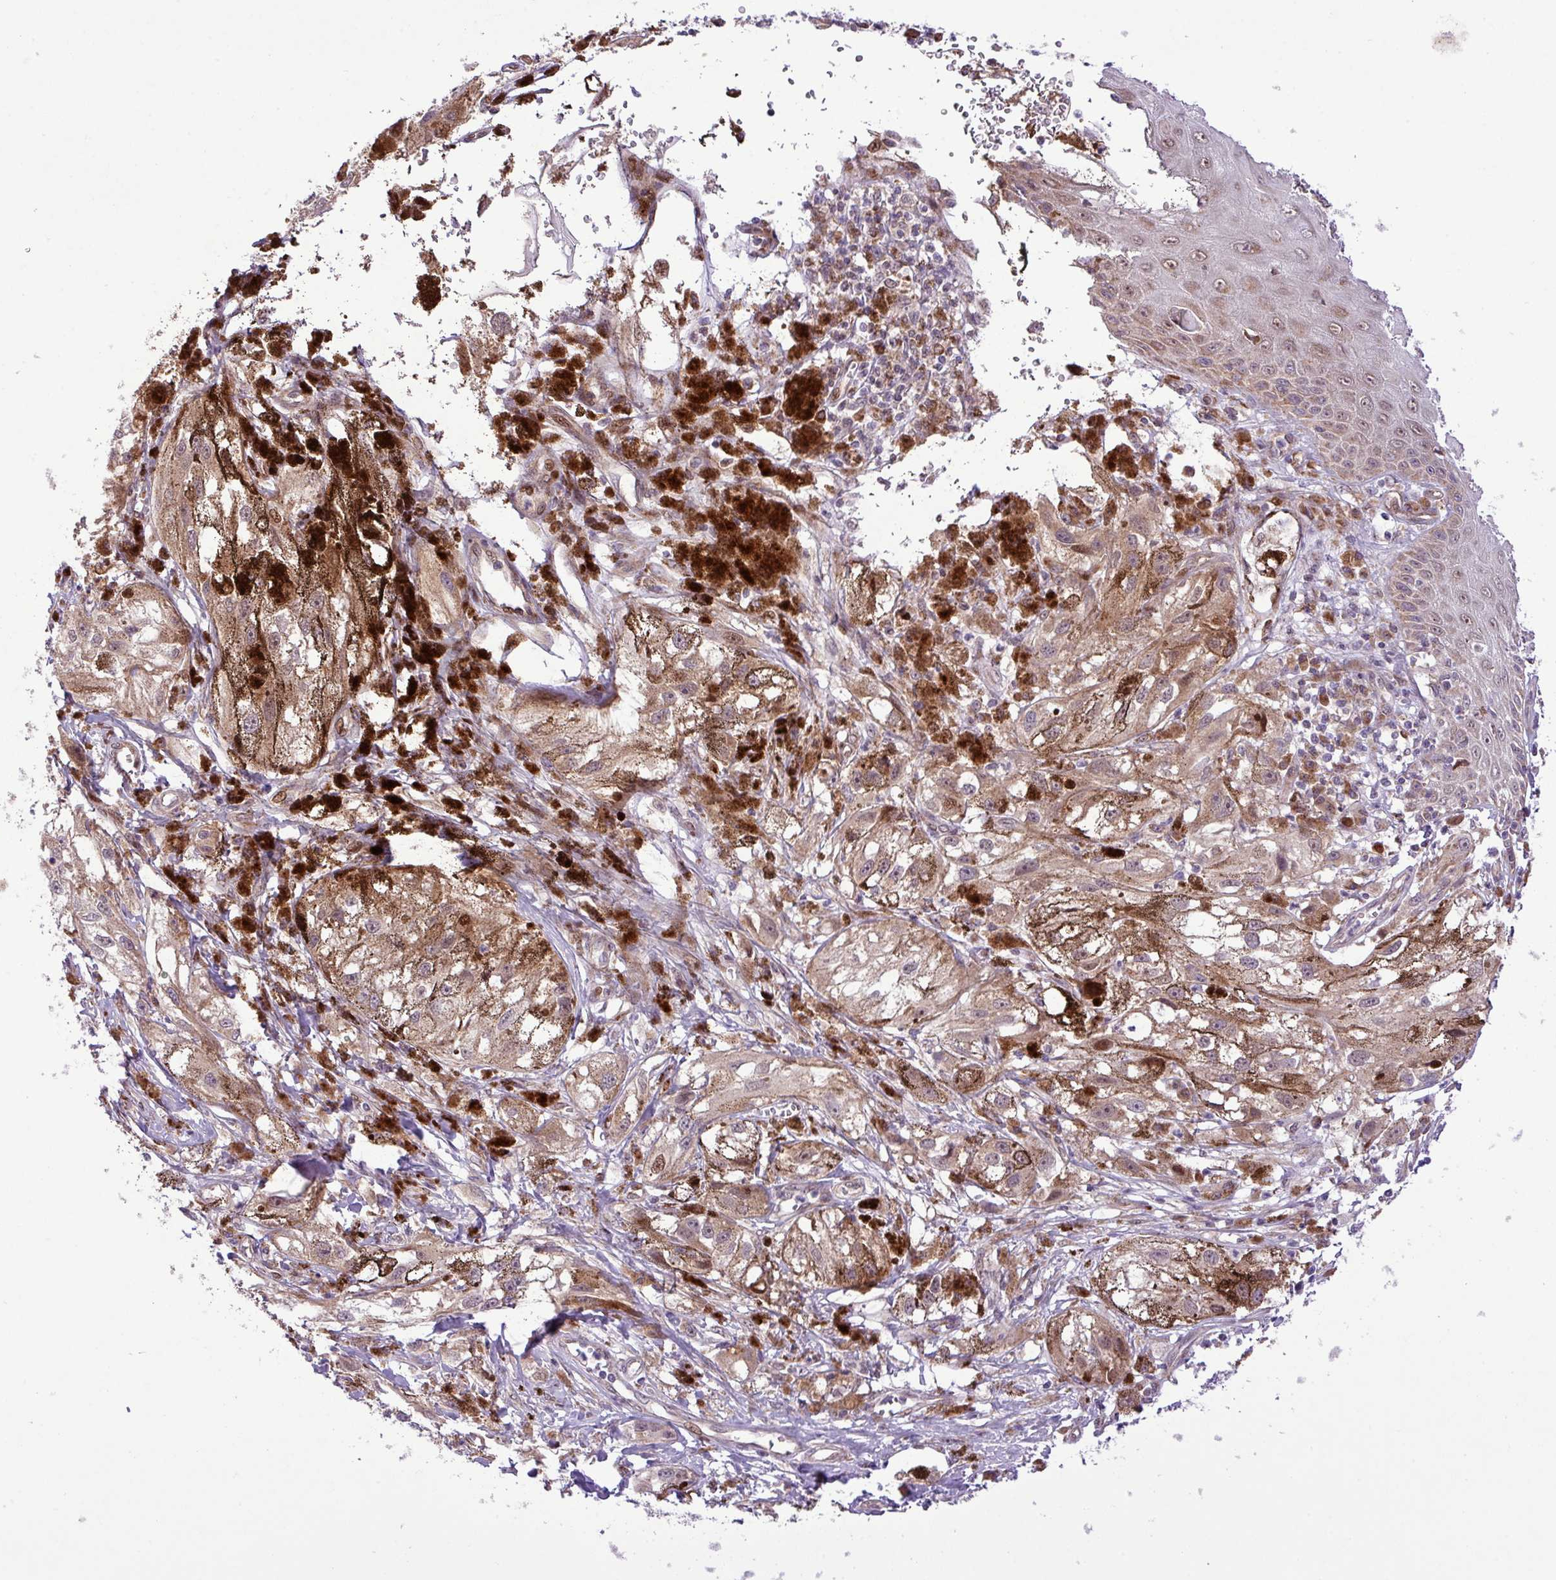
{"staining": {"intensity": "weak", "quantity": ">75%", "location": "cytoplasmic/membranous"}, "tissue": "melanoma", "cell_type": "Tumor cells", "image_type": "cancer", "snomed": [{"axis": "morphology", "description": "Malignant melanoma, NOS"}, {"axis": "topography", "description": "Skin"}], "caption": "Malignant melanoma tissue exhibits weak cytoplasmic/membranous positivity in approximately >75% of tumor cells The protein of interest is shown in brown color, while the nuclei are stained blue.", "gene": "B3GNT9", "patient": {"sex": "male", "age": 88}}